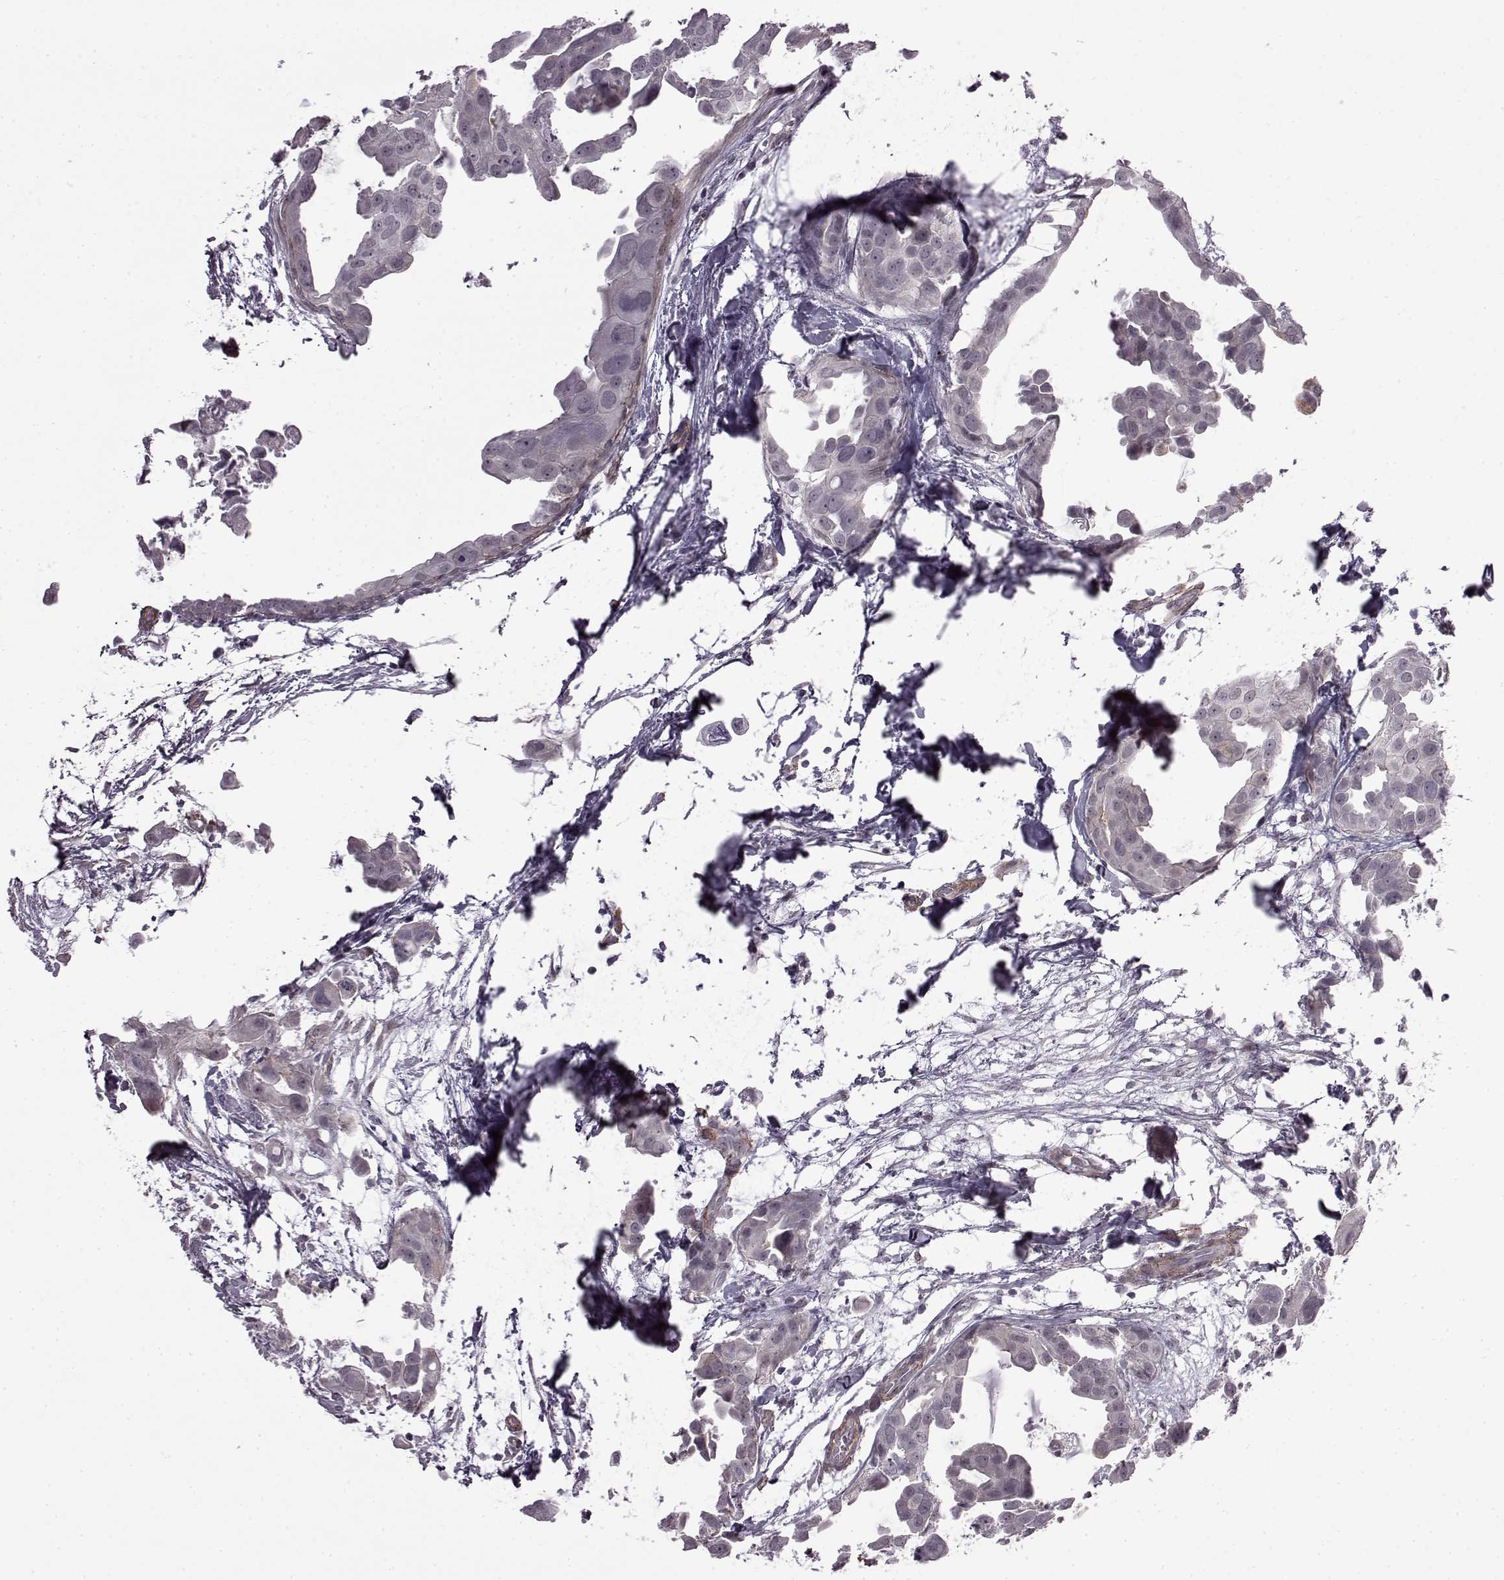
{"staining": {"intensity": "negative", "quantity": "none", "location": "none"}, "tissue": "breast cancer", "cell_type": "Tumor cells", "image_type": "cancer", "snomed": [{"axis": "morphology", "description": "Duct carcinoma"}, {"axis": "topography", "description": "Breast"}], "caption": "A high-resolution micrograph shows IHC staining of invasive ductal carcinoma (breast), which reveals no significant staining in tumor cells.", "gene": "SYNPO2", "patient": {"sex": "female", "age": 38}}